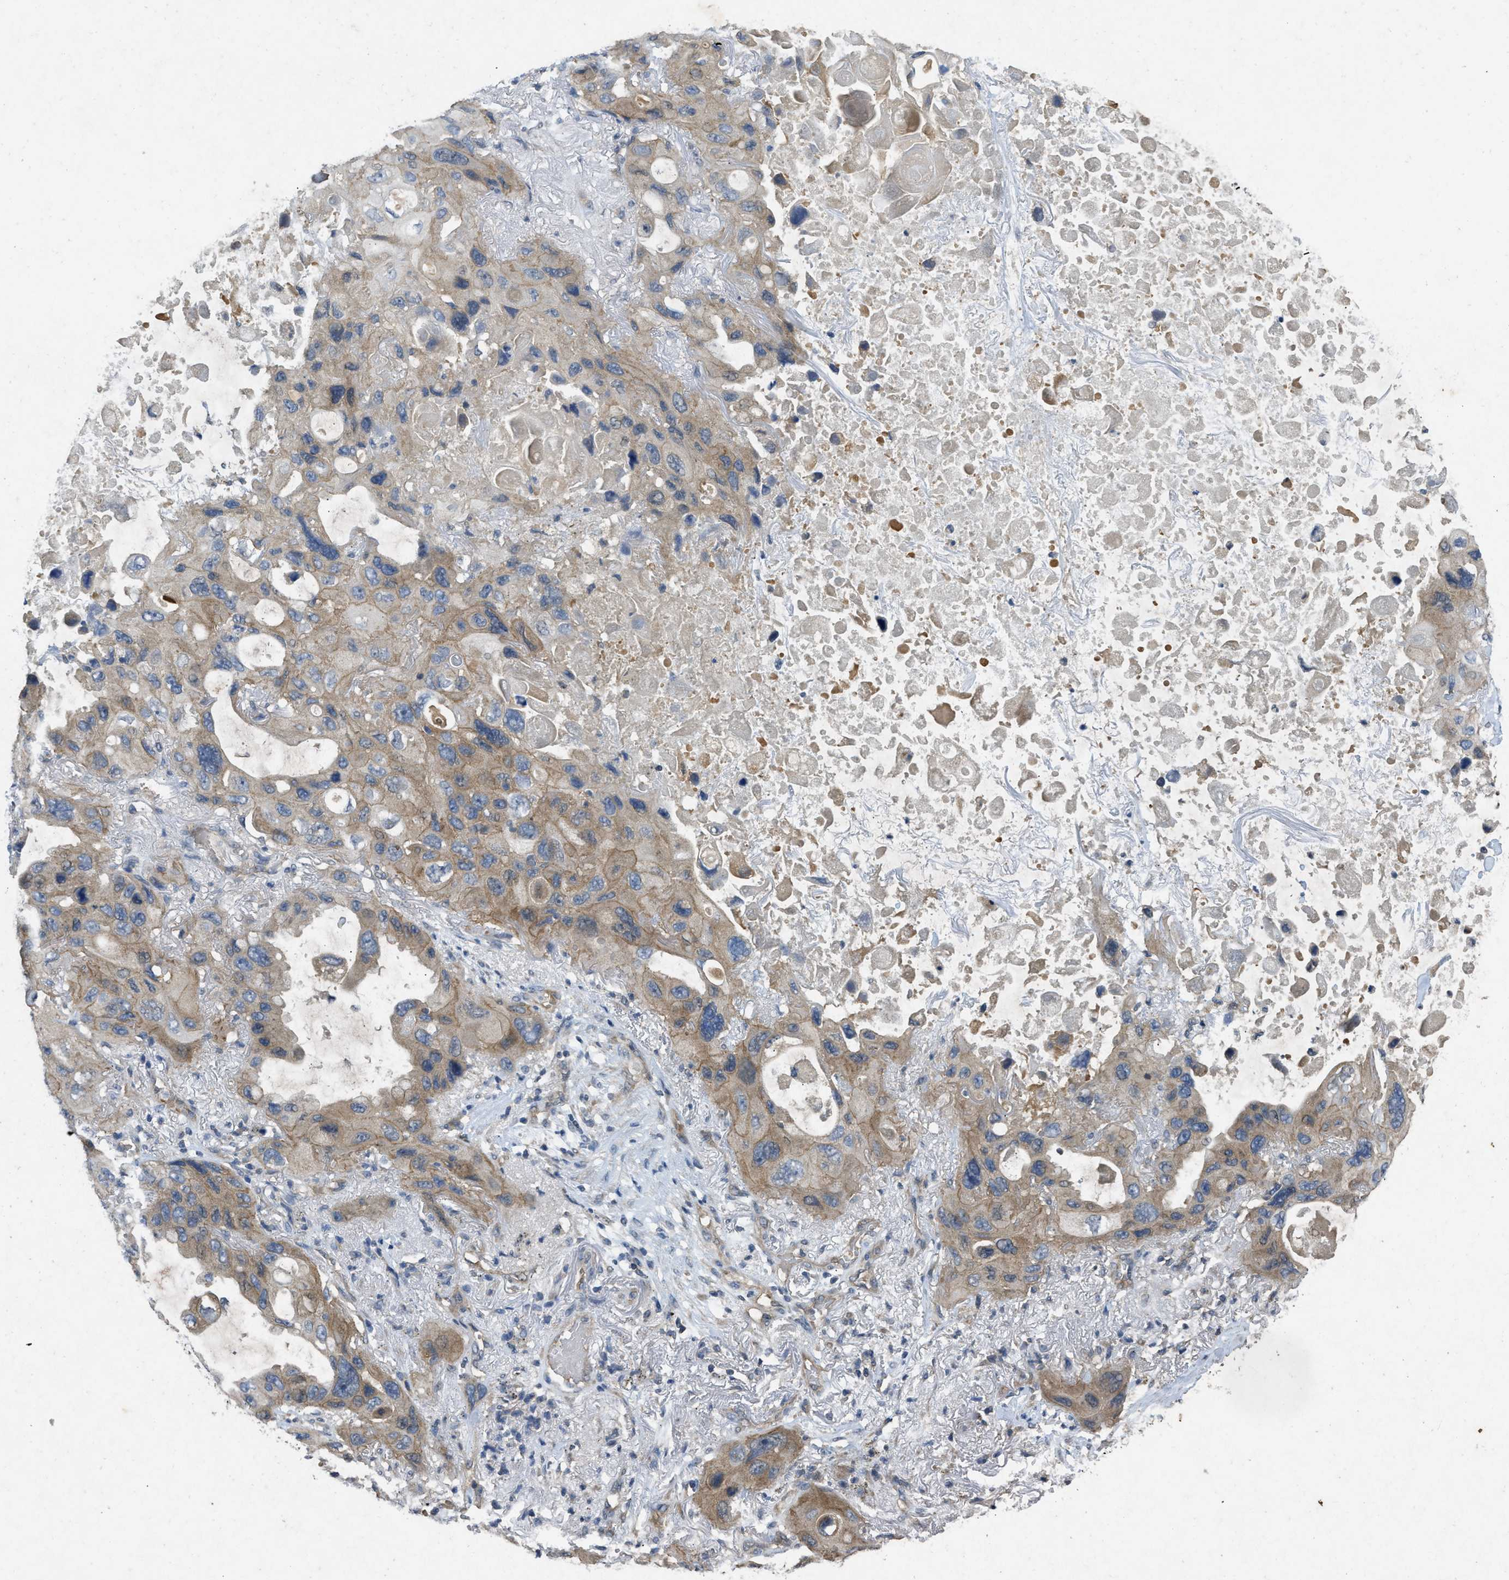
{"staining": {"intensity": "moderate", "quantity": "<25%", "location": "cytoplasmic/membranous"}, "tissue": "lung cancer", "cell_type": "Tumor cells", "image_type": "cancer", "snomed": [{"axis": "morphology", "description": "Squamous cell carcinoma, NOS"}, {"axis": "topography", "description": "Lung"}], "caption": "Human lung squamous cell carcinoma stained with a brown dye exhibits moderate cytoplasmic/membranous positive positivity in approximately <25% of tumor cells.", "gene": "PPP3CA", "patient": {"sex": "female", "age": 73}}